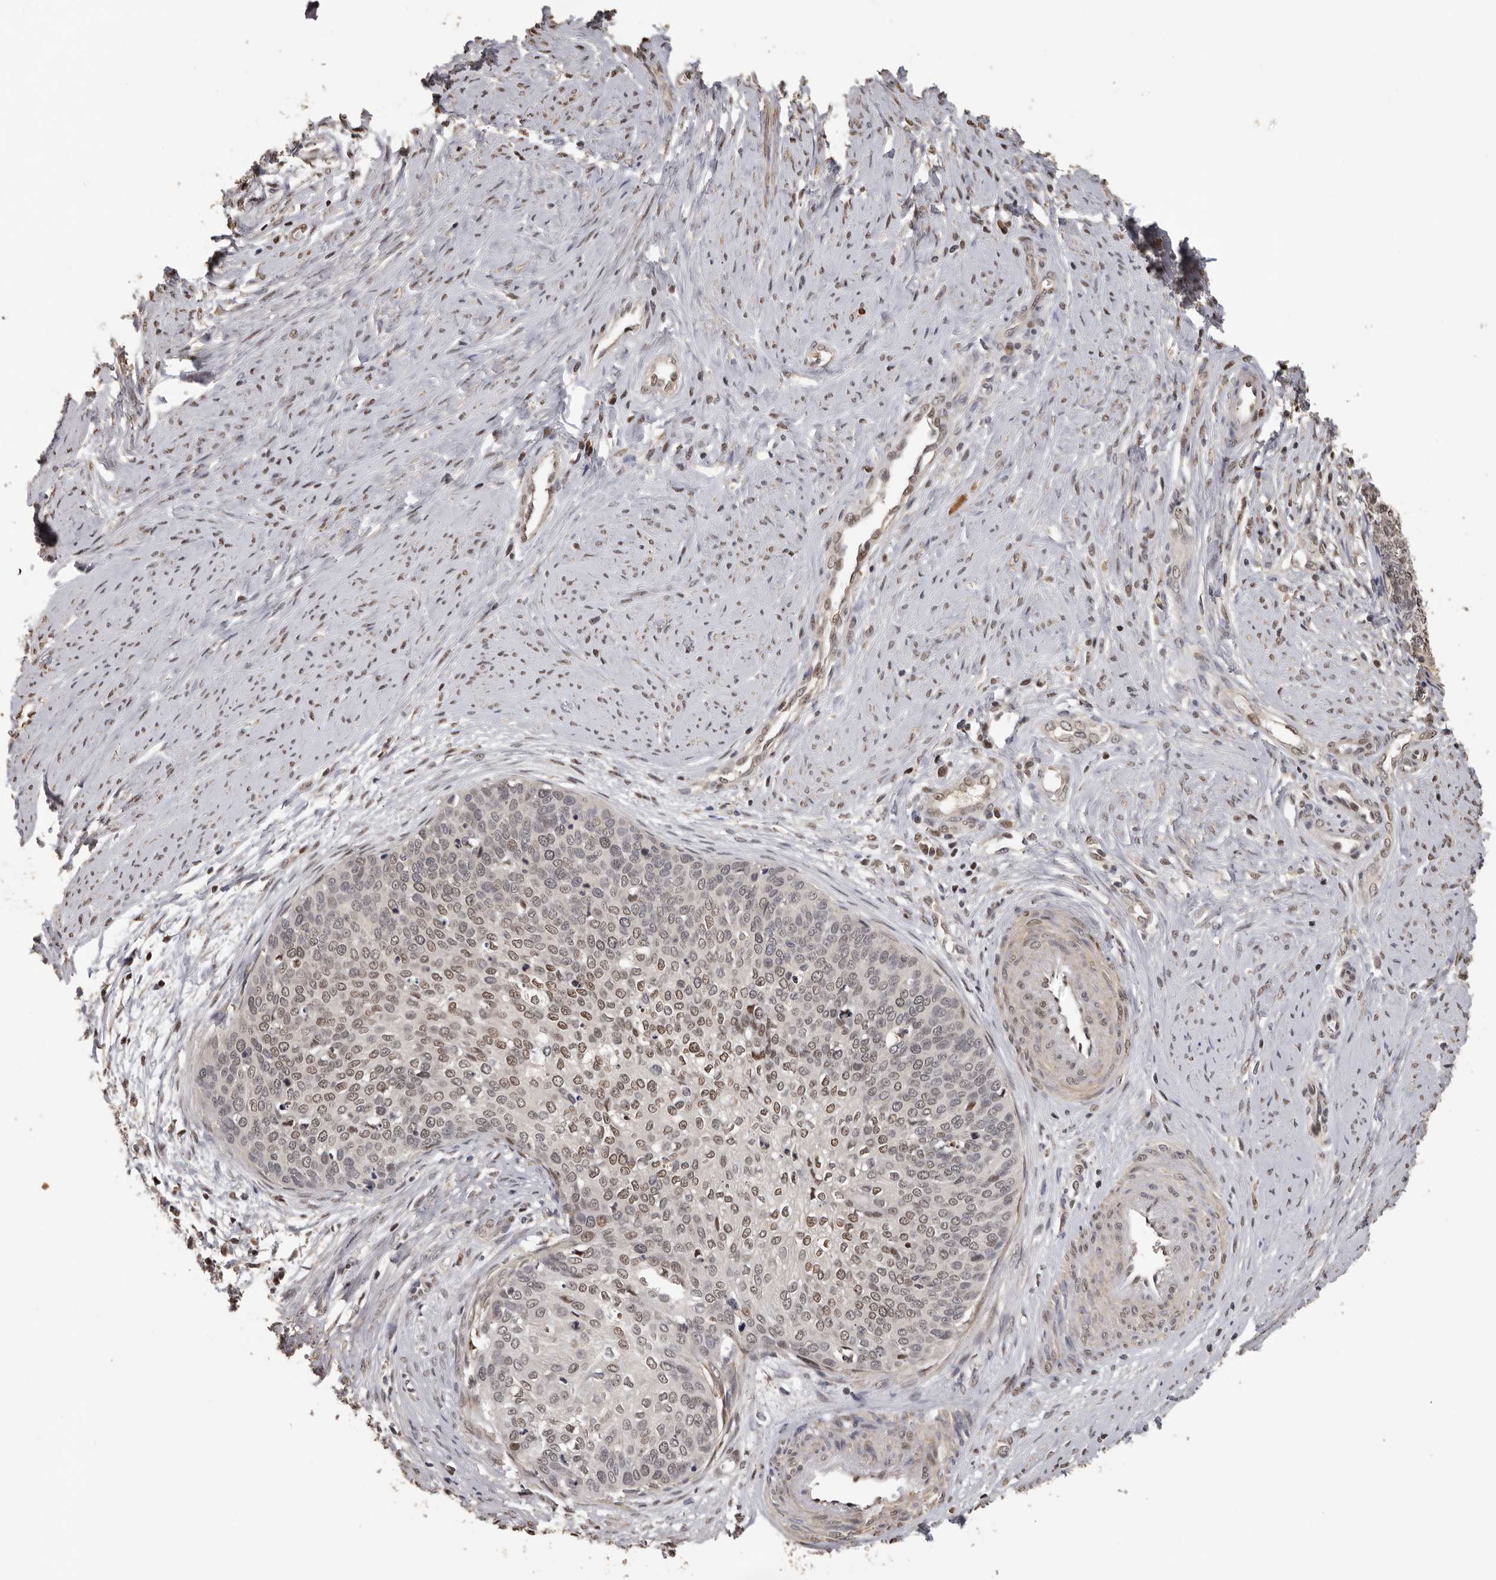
{"staining": {"intensity": "weak", "quantity": "25%-75%", "location": "nuclear"}, "tissue": "cervical cancer", "cell_type": "Tumor cells", "image_type": "cancer", "snomed": [{"axis": "morphology", "description": "Squamous cell carcinoma, NOS"}, {"axis": "topography", "description": "Cervix"}], "caption": "Cervical cancer (squamous cell carcinoma) was stained to show a protein in brown. There is low levels of weak nuclear positivity in approximately 25%-75% of tumor cells.", "gene": "KIF2B", "patient": {"sex": "female", "age": 37}}